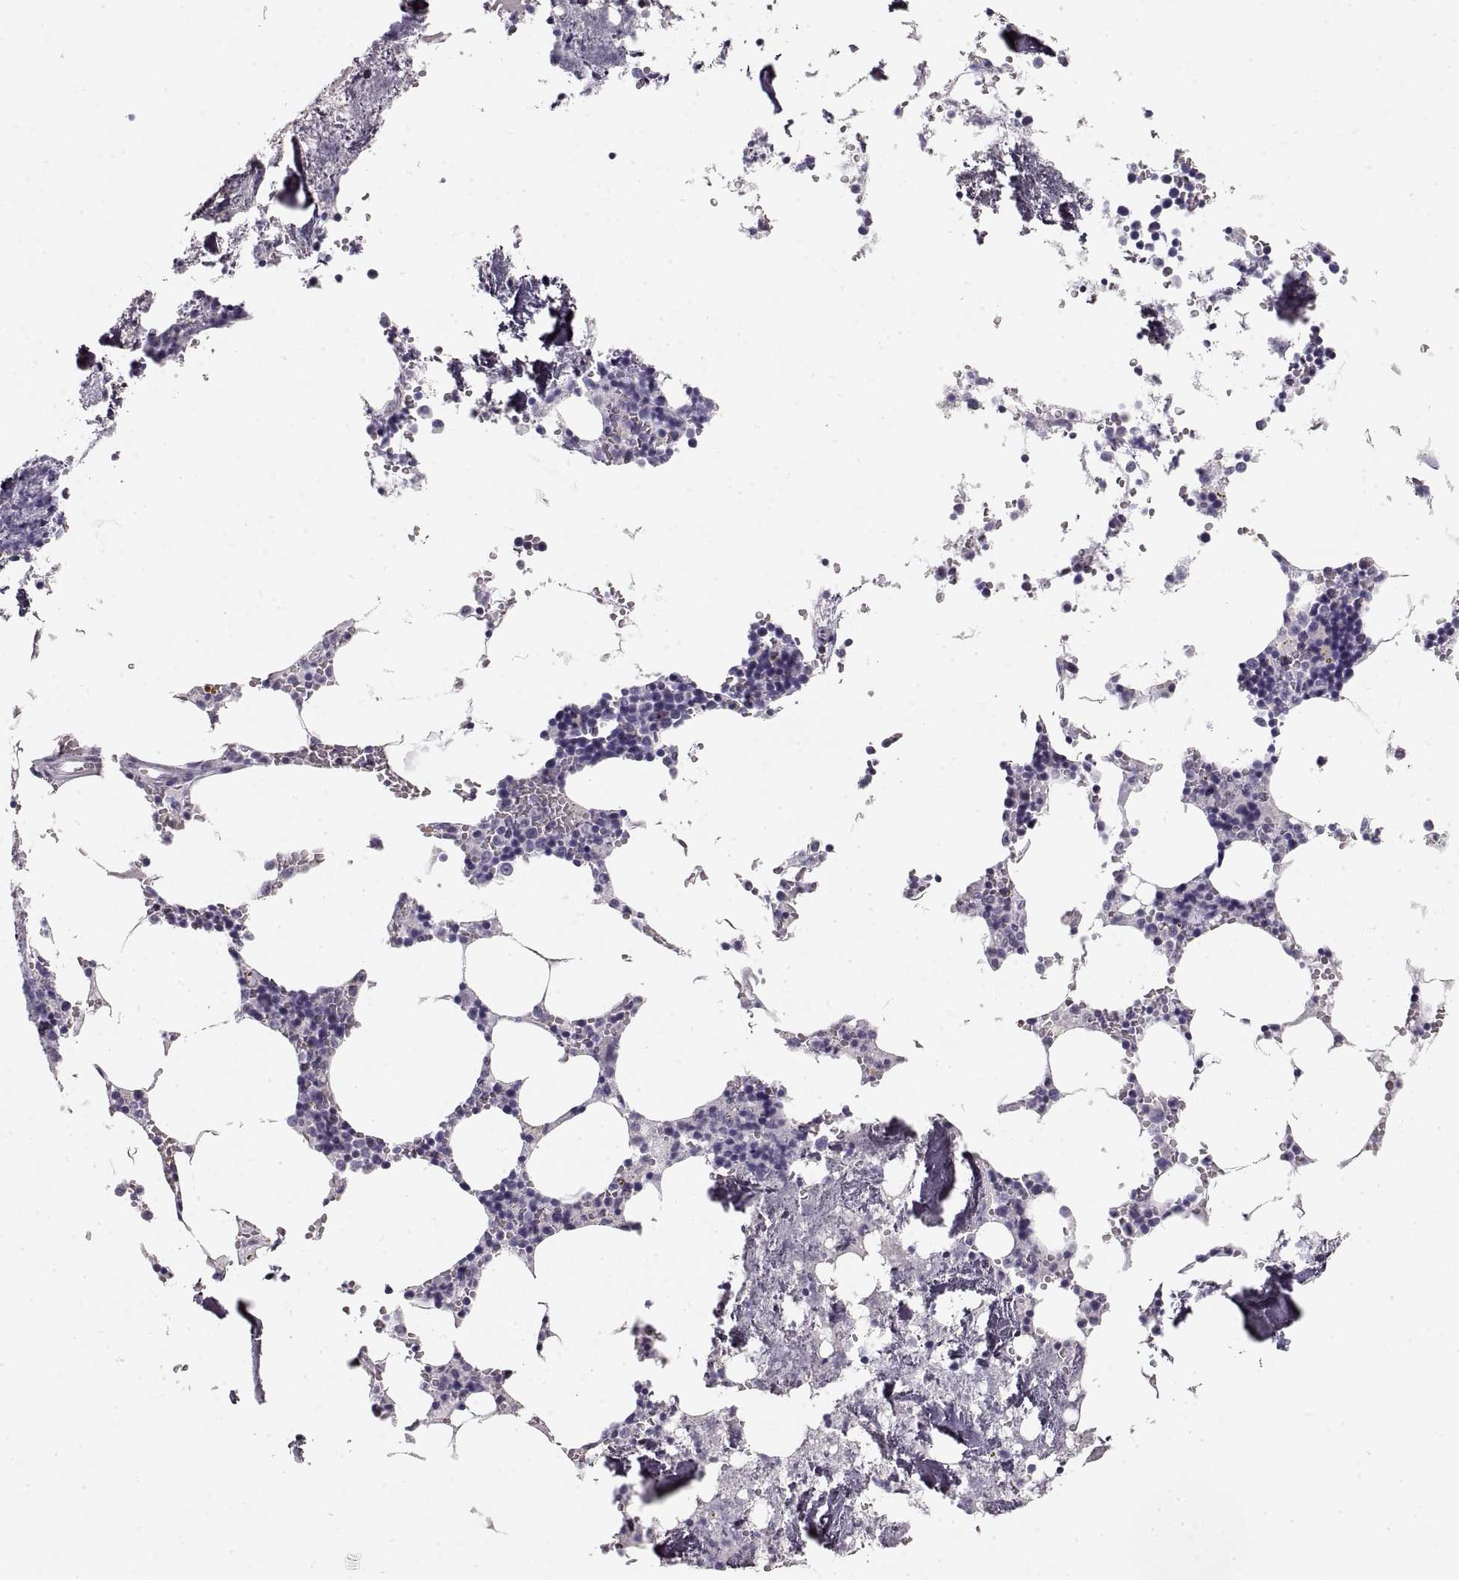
{"staining": {"intensity": "negative", "quantity": "none", "location": "none"}, "tissue": "bone marrow", "cell_type": "Hematopoietic cells", "image_type": "normal", "snomed": [{"axis": "morphology", "description": "Normal tissue, NOS"}, {"axis": "topography", "description": "Bone marrow"}], "caption": "DAB immunohistochemical staining of unremarkable human bone marrow exhibits no significant positivity in hematopoietic cells.", "gene": "CRYAA", "patient": {"sex": "male", "age": 54}}